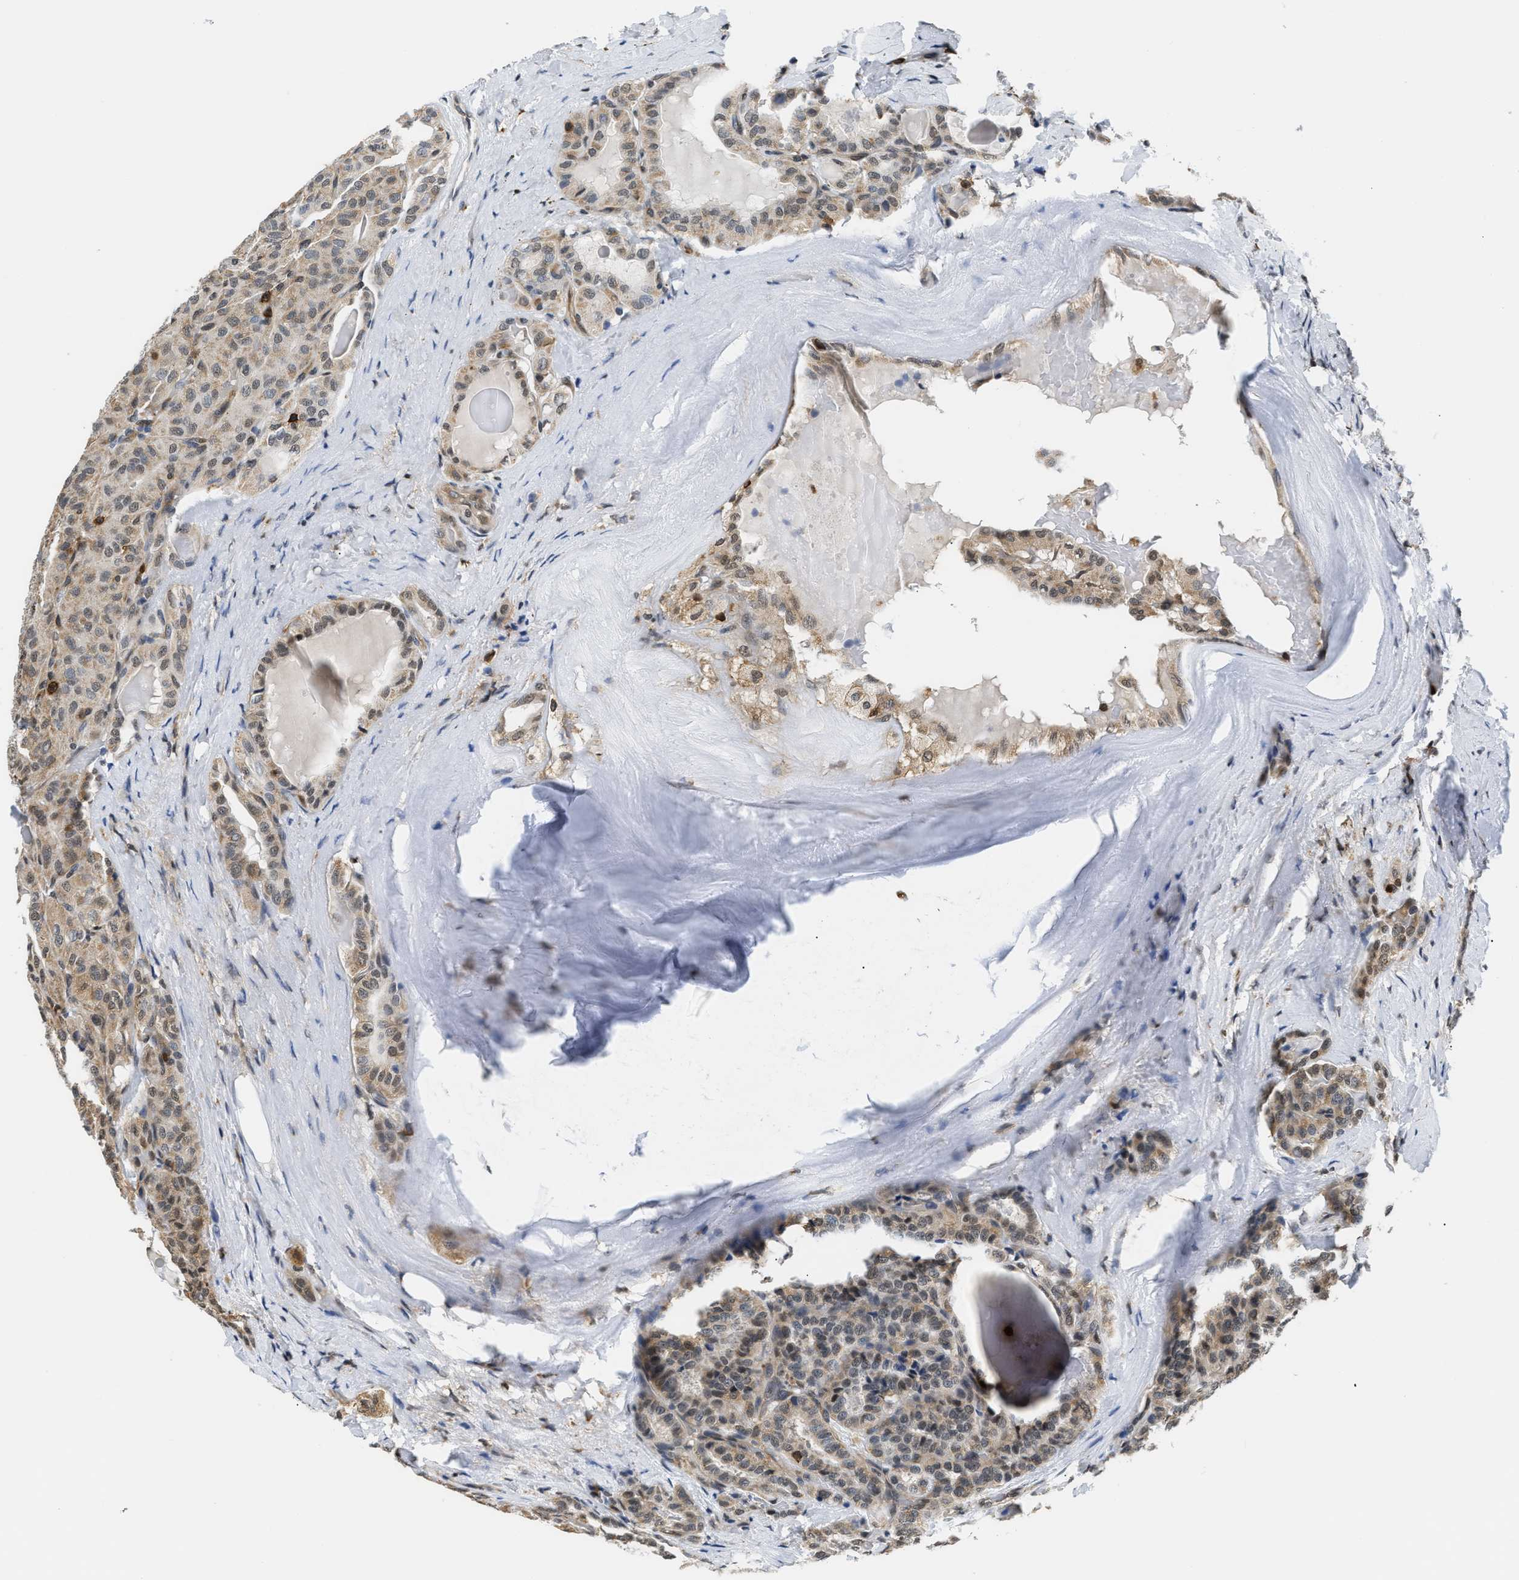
{"staining": {"intensity": "weak", "quantity": ">75%", "location": "cytoplasmic/membranous,nuclear"}, "tissue": "thyroid cancer", "cell_type": "Tumor cells", "image_type": "cancer", "snomed": [{"axis": "morphology", "description": "Papillary adenocarcinoma, NOS"}, {"axis": "topography", "description": "Thyroid gland"}], "caption": "Human thyroid cancer stained with a protein marker demonstrates weak staining in tumor cells.", "gene": "STK10", "patient": {"sex": "male", "age": 77}}